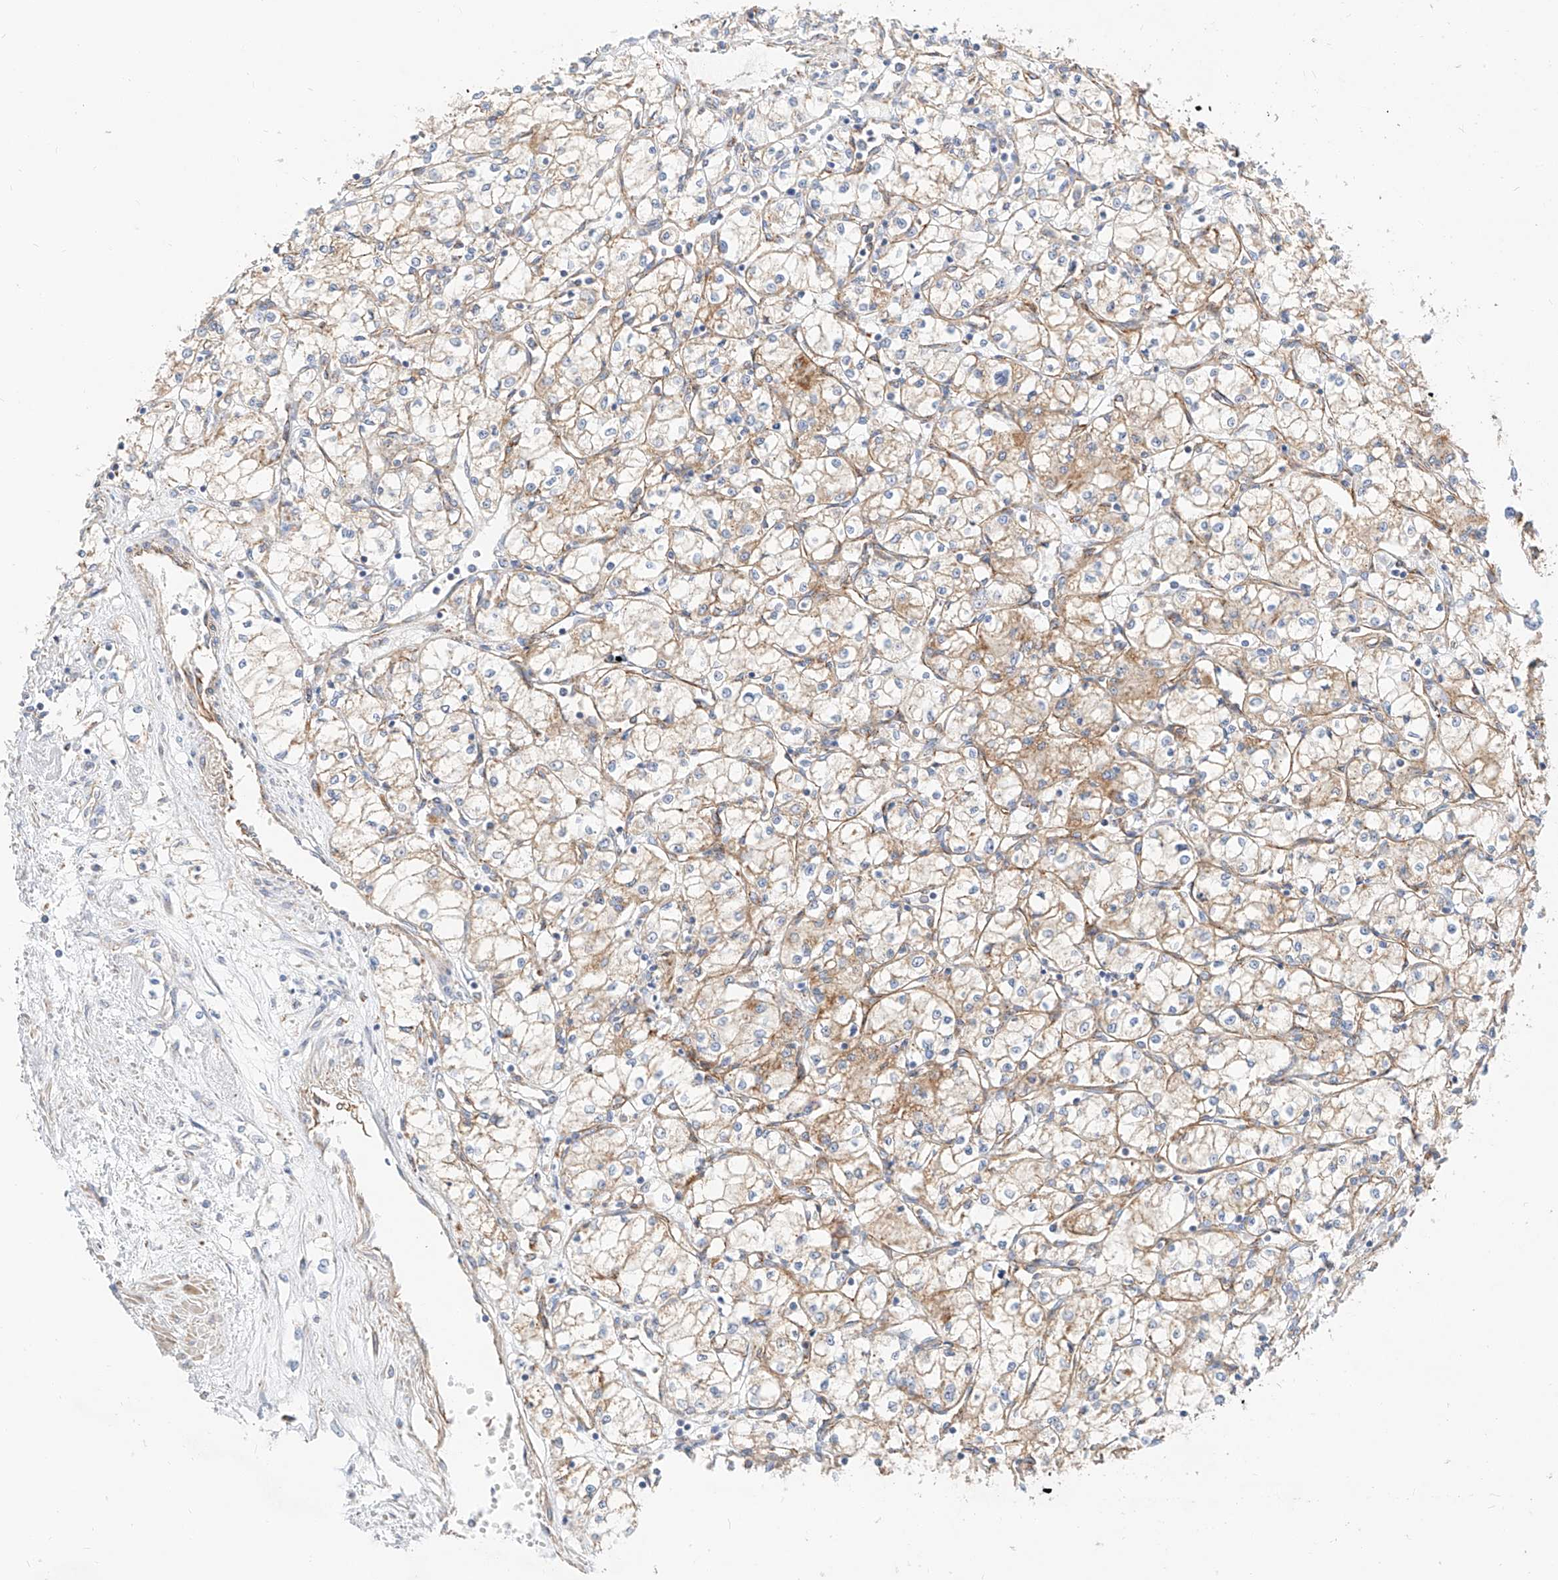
{"staining": {"intensity": "weak", "quantity": ">75%", "location": "cytoplasmic/membranous"}, "tissue": "renal cancer", "cell_type": "Tumor cells", "image_type": "cancer", "snomed": [{"axis": "morphology", "description": "Adenocarcinoma, NOS"}, {"axis": "topography", "description": "Kidney"}], "caption": "A low amount of weak cytoplasmic/membranous staining is appreciated in approximately >75% of tumor cells in adenocarcinoma (renal) tissue.", "gene": "CST9", "patient": {"sex": "male", "age": 59}}